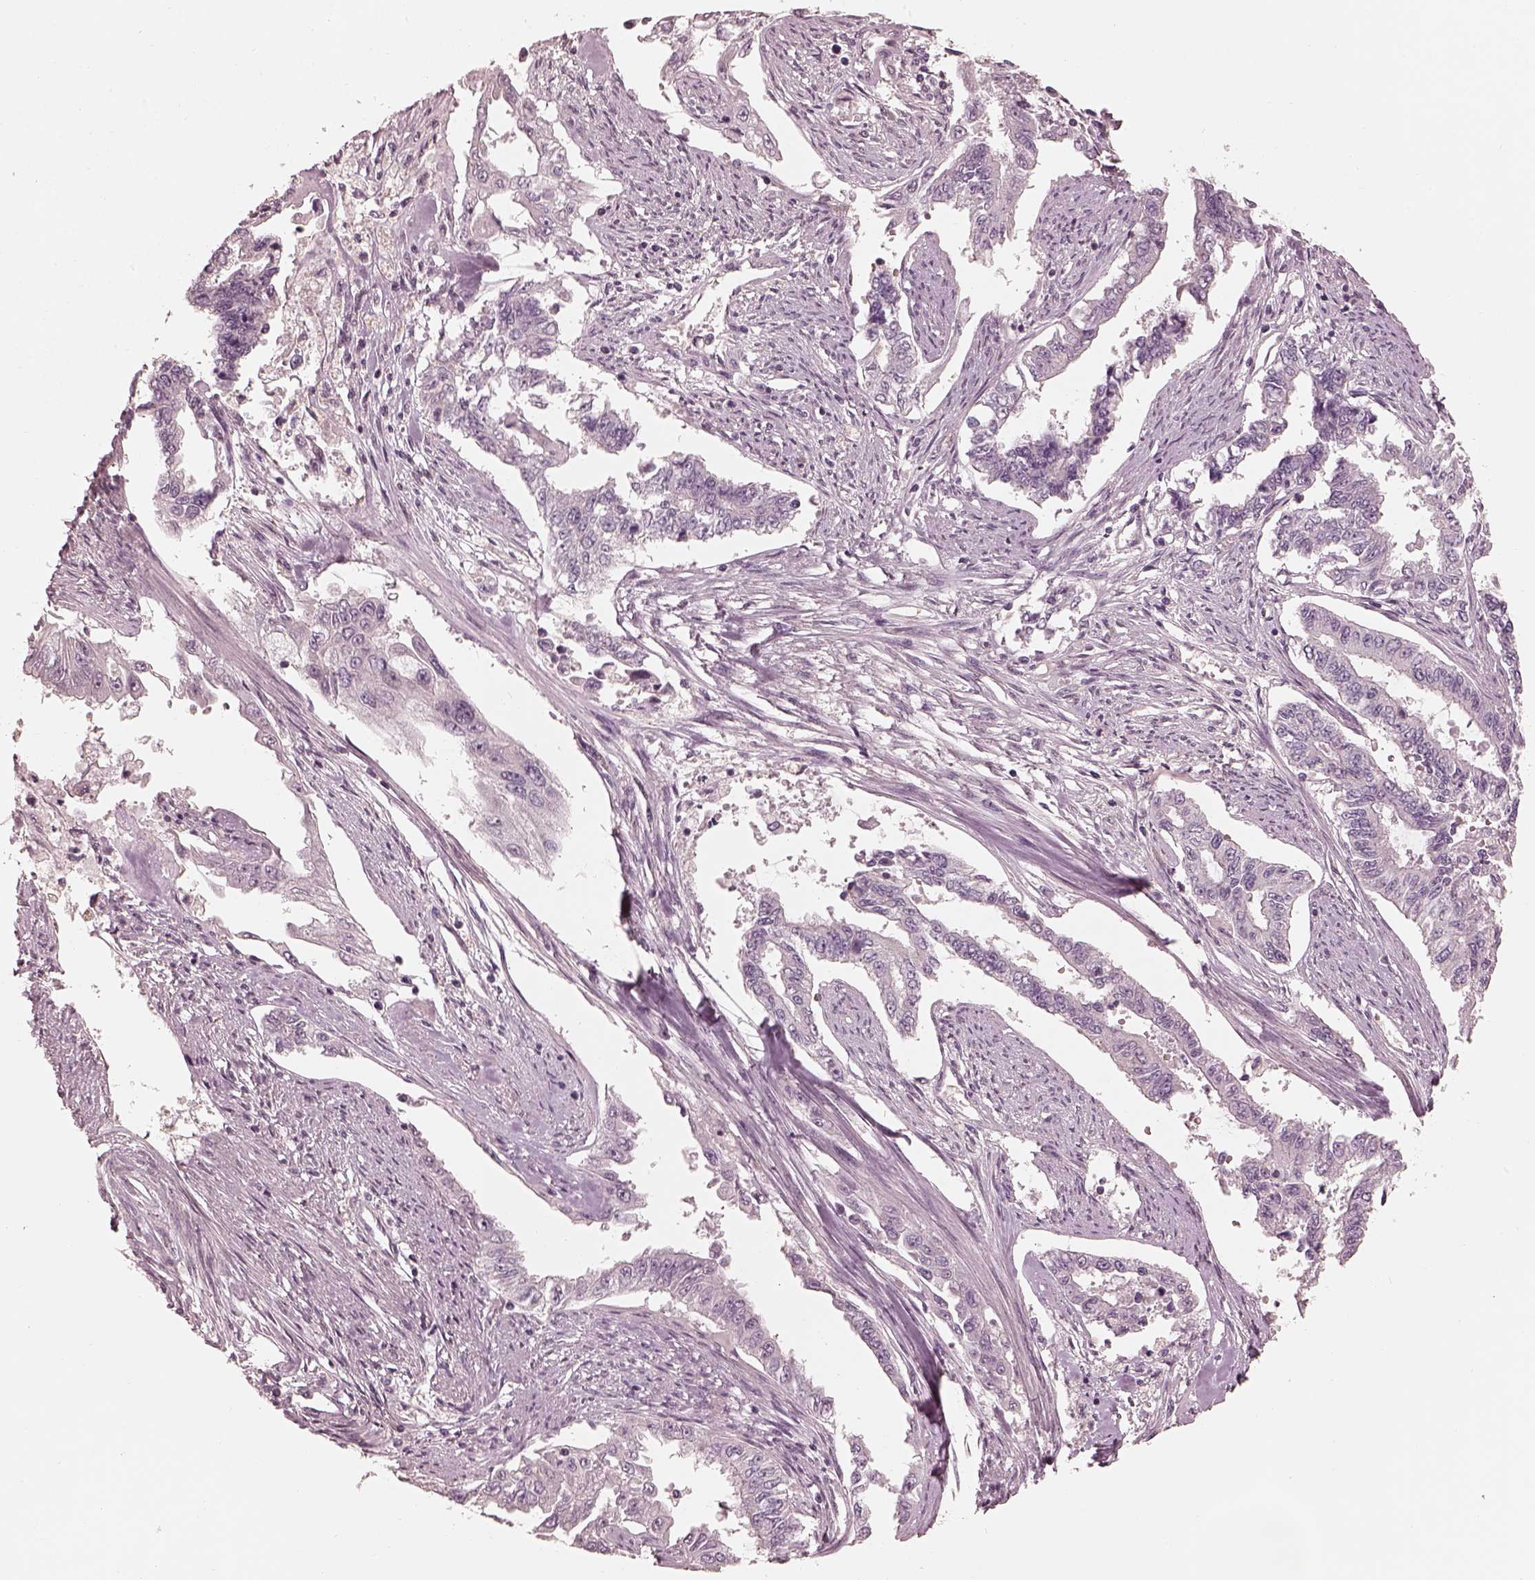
{"staining": {"intensity": "negative", "quantity": "none", "location": "none"}, "tissue": "endometrial cancer", "cell_type": "Tumor cells", "image_type": "cancer", "snomed": [{"axis": "morphology", "description": "Adenocarcinoma, NOS"}, {"axis": "topography", "description": "Uterus"}], "caption": "Endometrial cancer was stained to show a protein in brown. There is no significant positivity in tumor cells. (DAB (3,3'-diaminobenzidine) immunohistochemistry with hematoxylin counter stain).", "gene": "PRKACG", "patient": {"sex": "female", "age": 59}}